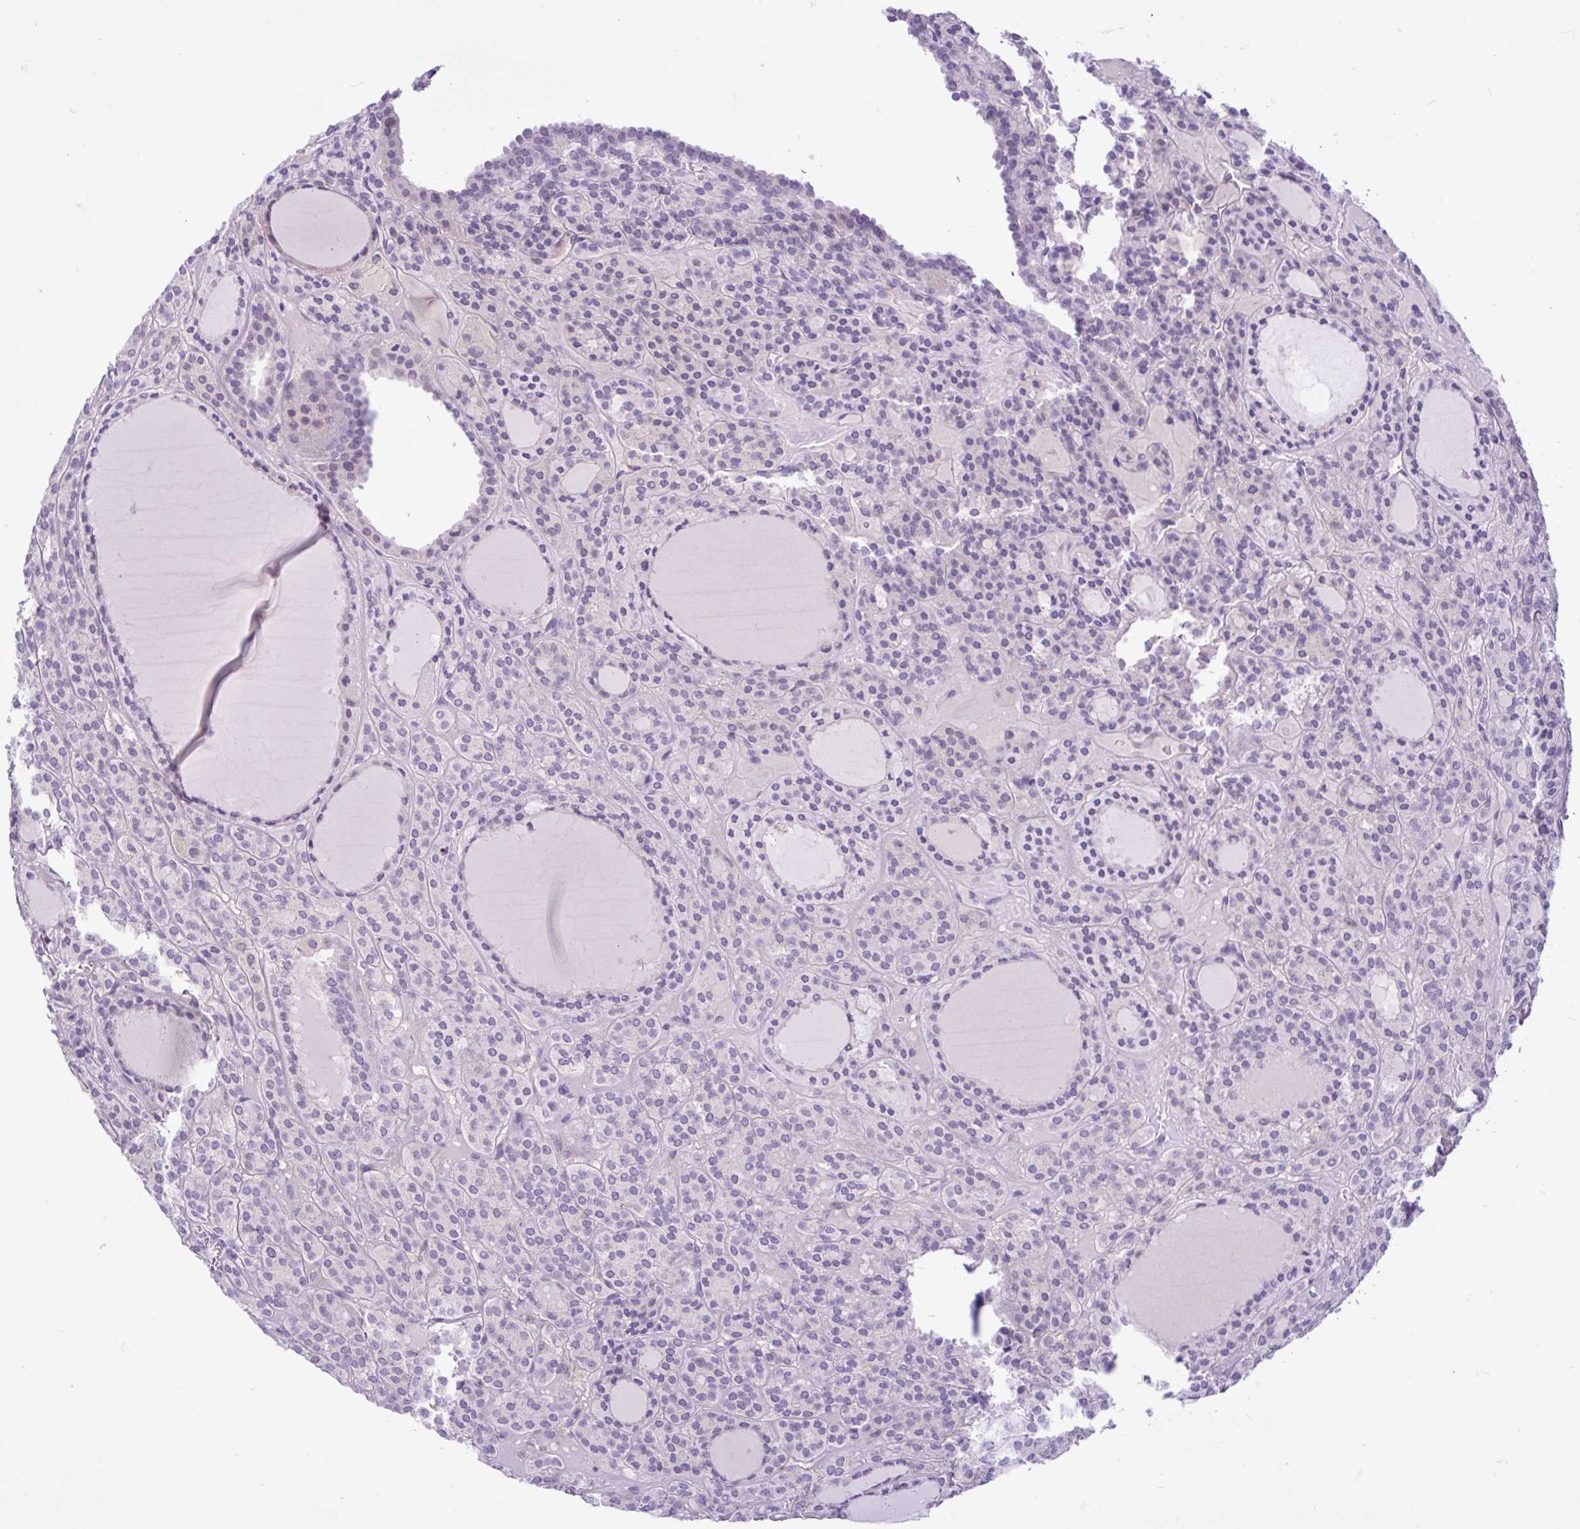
{"staining": {"intensity": "negative", "quantity": "none", "location": "none"}, "tissue": "thyroid cancer", "cell_type": "Tumor cells", "image_type": "cancer", "snomed": [{"axis": "morphology", "description": "Follicular adenoma carcinoma, NOS"}, {"axis": "topography", "description": "Thyroid gland"}], "caption": "Immunohistochemistry (IHC) histopathology image of human thyroid cancer (follicular adenoma carcinoma) stained for a protein (brown), which shows no positivity in tumor cells. Nuclei are stained in blue.", "gene": "ANO4", "patient": {"sex": "female", "age": 63}}